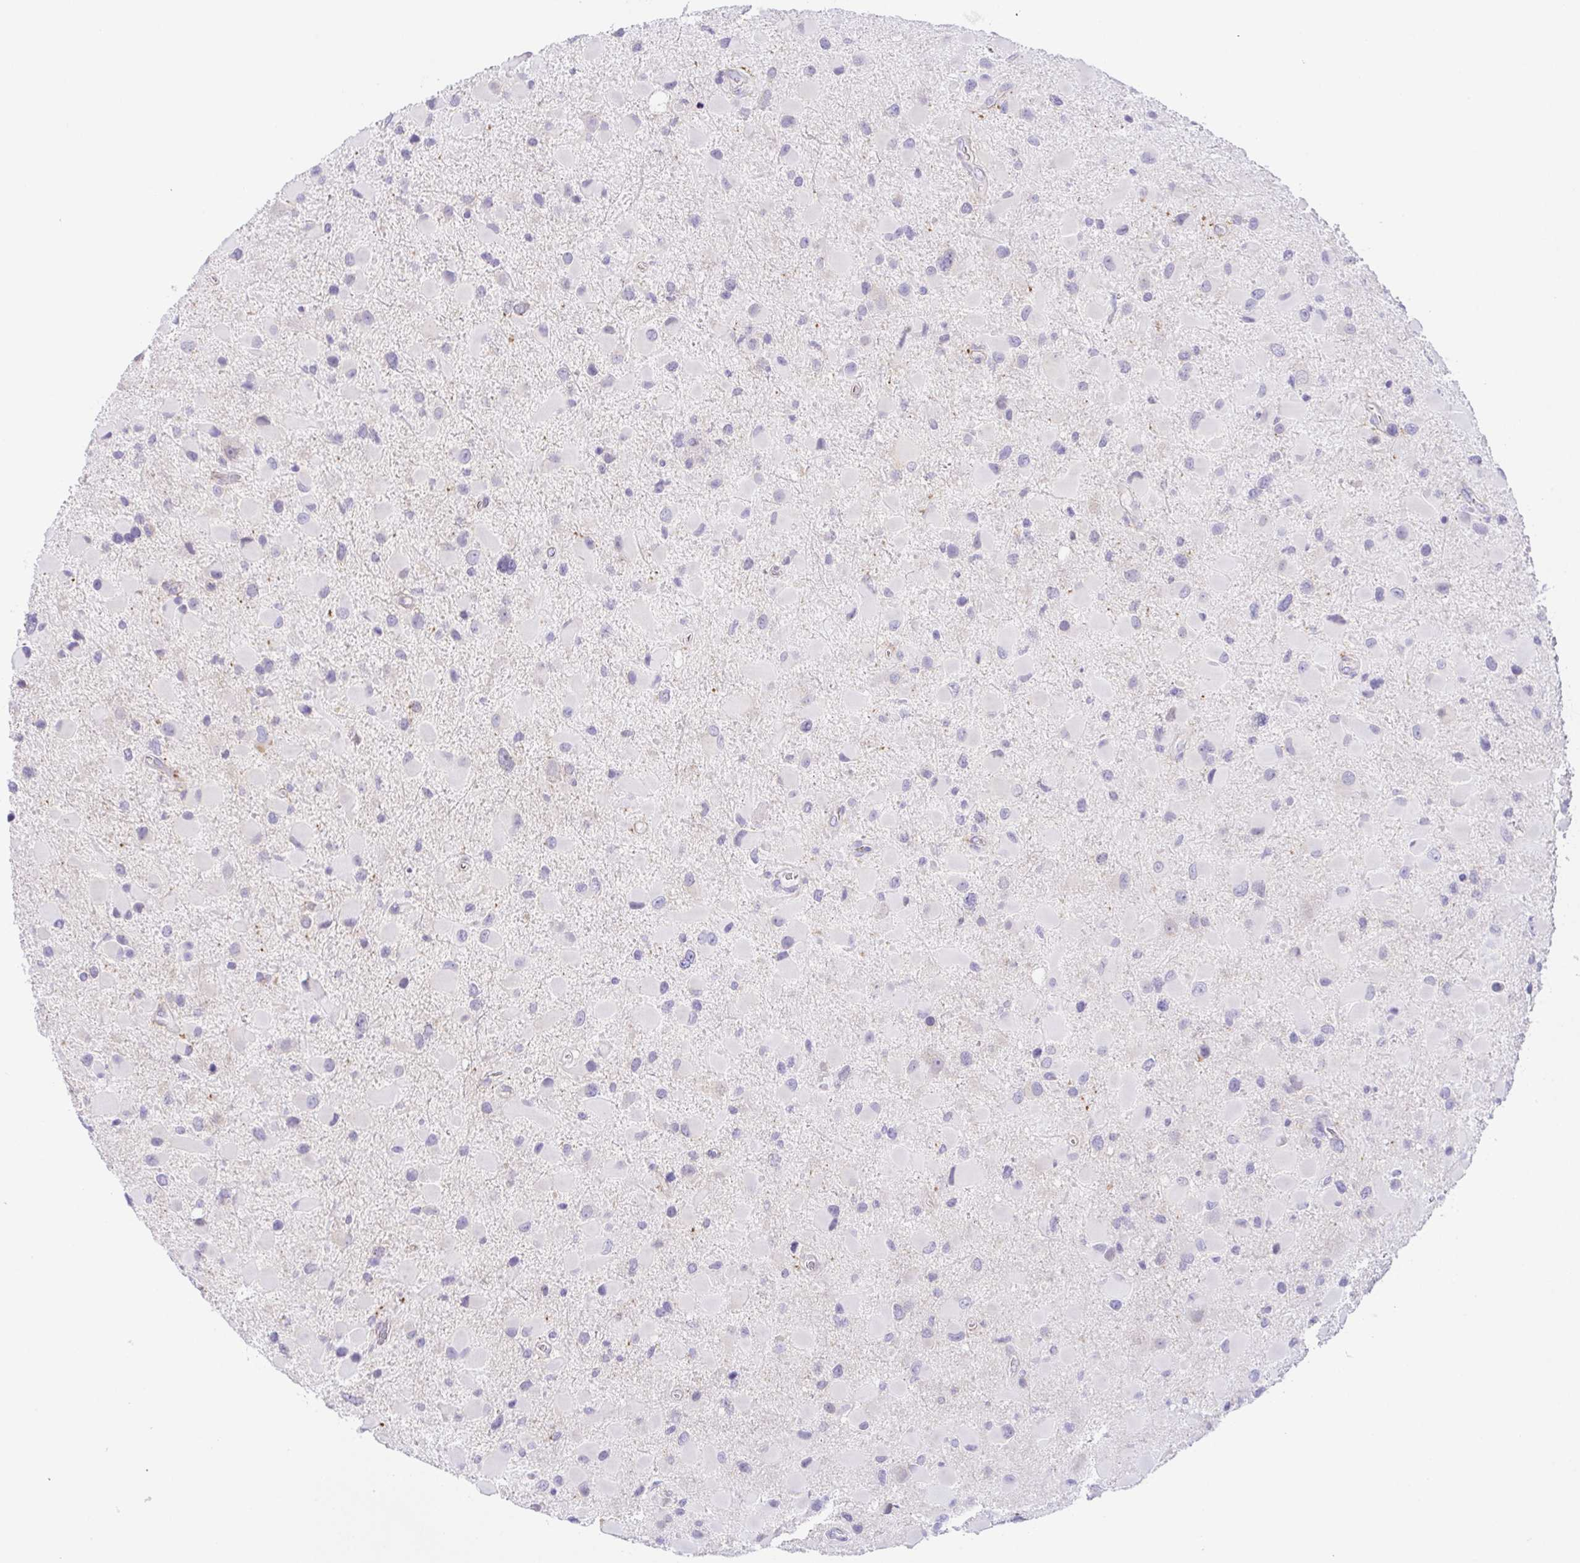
{"staining": {"intensity": "negative", "quantity": "none", "location": "none"}, "tissue": "glioma", "cell_type": "Tumor cells", "image_type": "cancer", "snomed": [{"axis": "morphology", "description": "Glioma, malignant, Low grade"}, {"axis": "topography", "description": "Brain"}], "caption": "This is an immunohistochemistry (IHC) photomicrograph of human malignant glioma (low-grade). There is no staining in tumor cells.", "gene": "KRTDAP", "patient": {"sex": "female", "age": 32}}